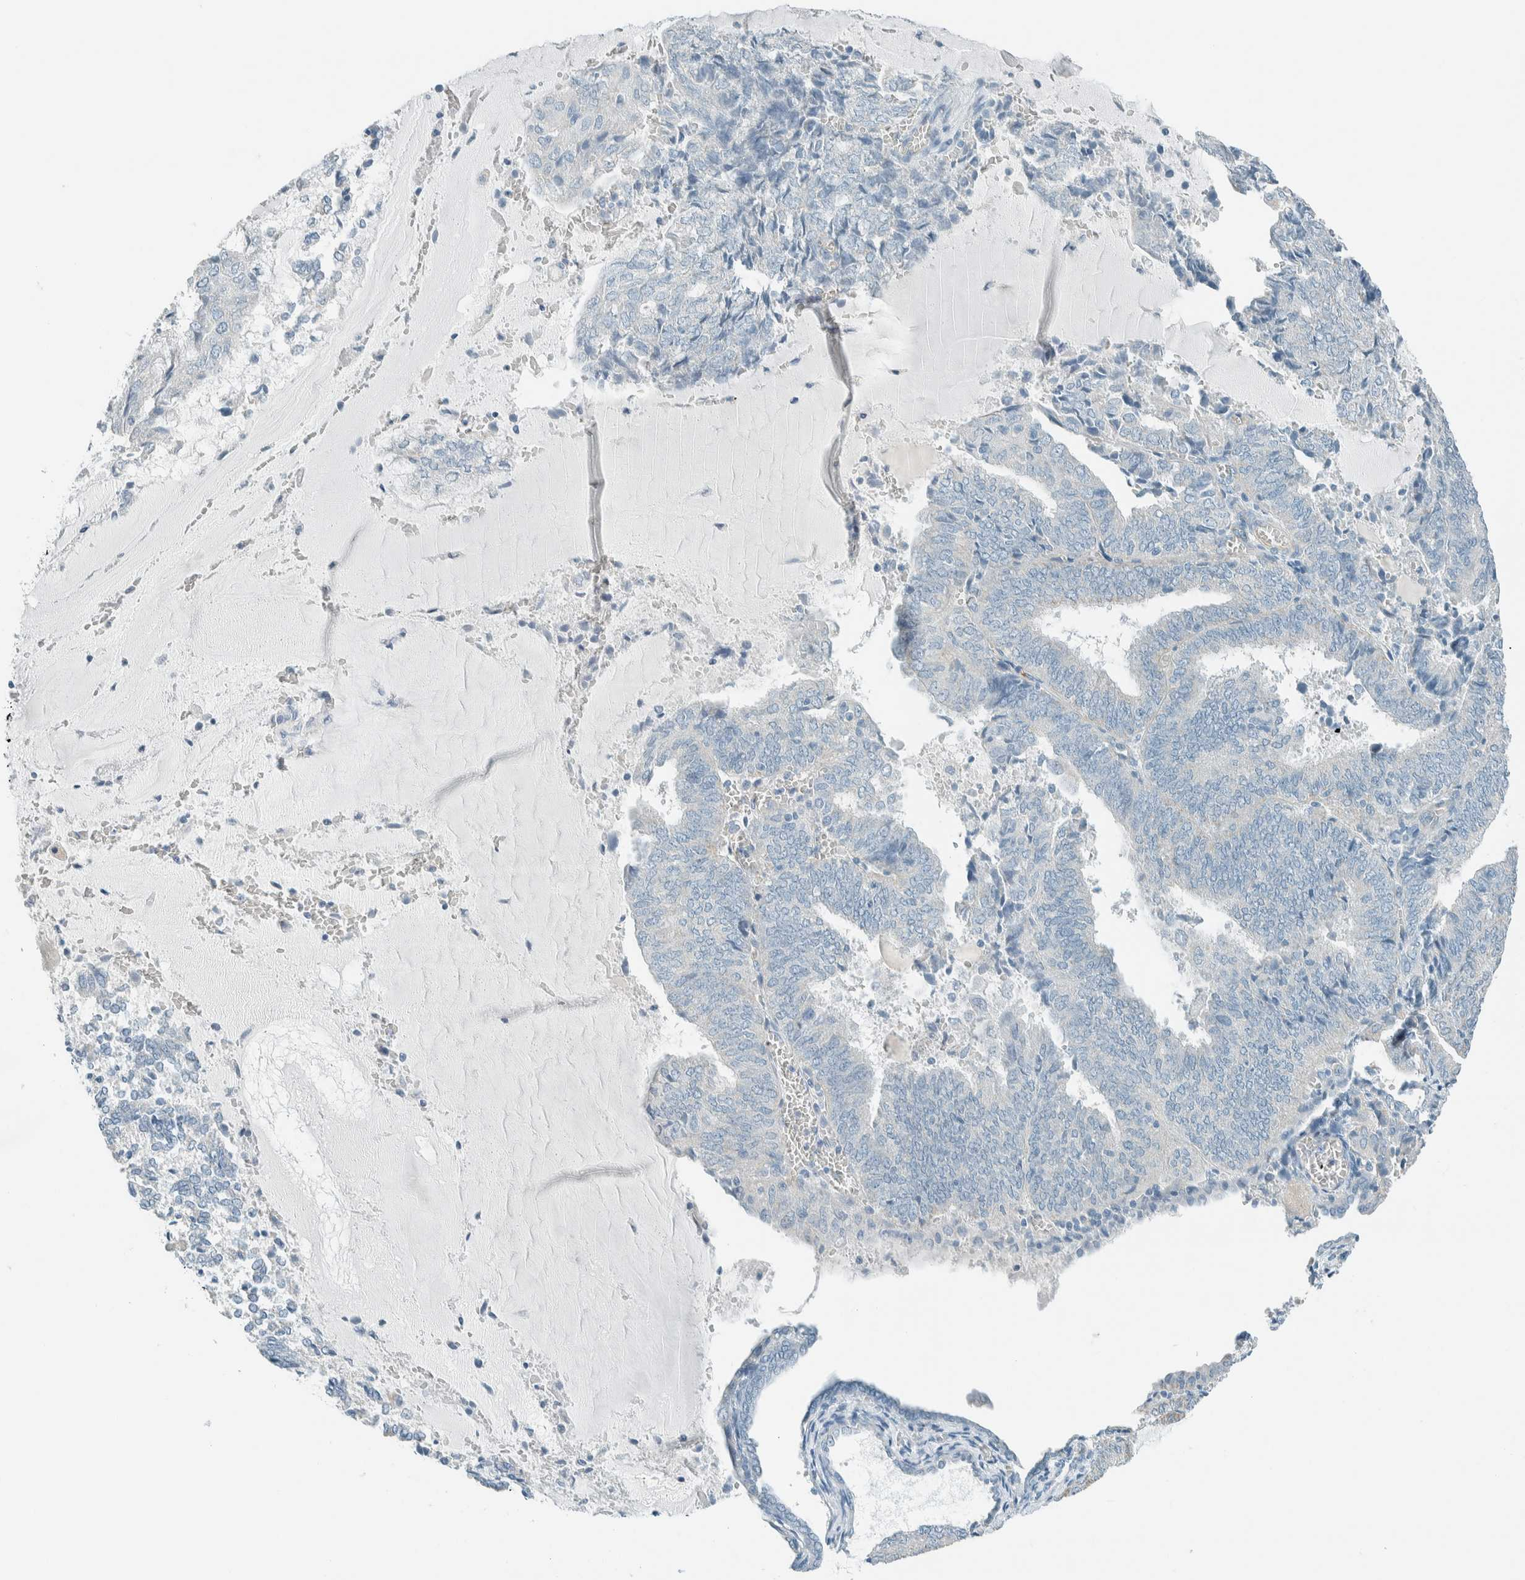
{"staining": {"intensity": "negative", "quantity": "none", "location": "none"}, "tissue": "endometrial cancer", "cell_type": "Tumor cells", "image_type": "cancer", "snomed": [{"axis": "morphology", "description": "Adenocarcinoma, NOS"}, {"axis": "topography", "description": "Endometrium"}], "caption": "Micrograph shows no significant protein positivity in tumor cells of endometrial cancer (adenocarcinoma).", "gene": "SLFN12", "patient": {"sex": "female", "age": 81}}